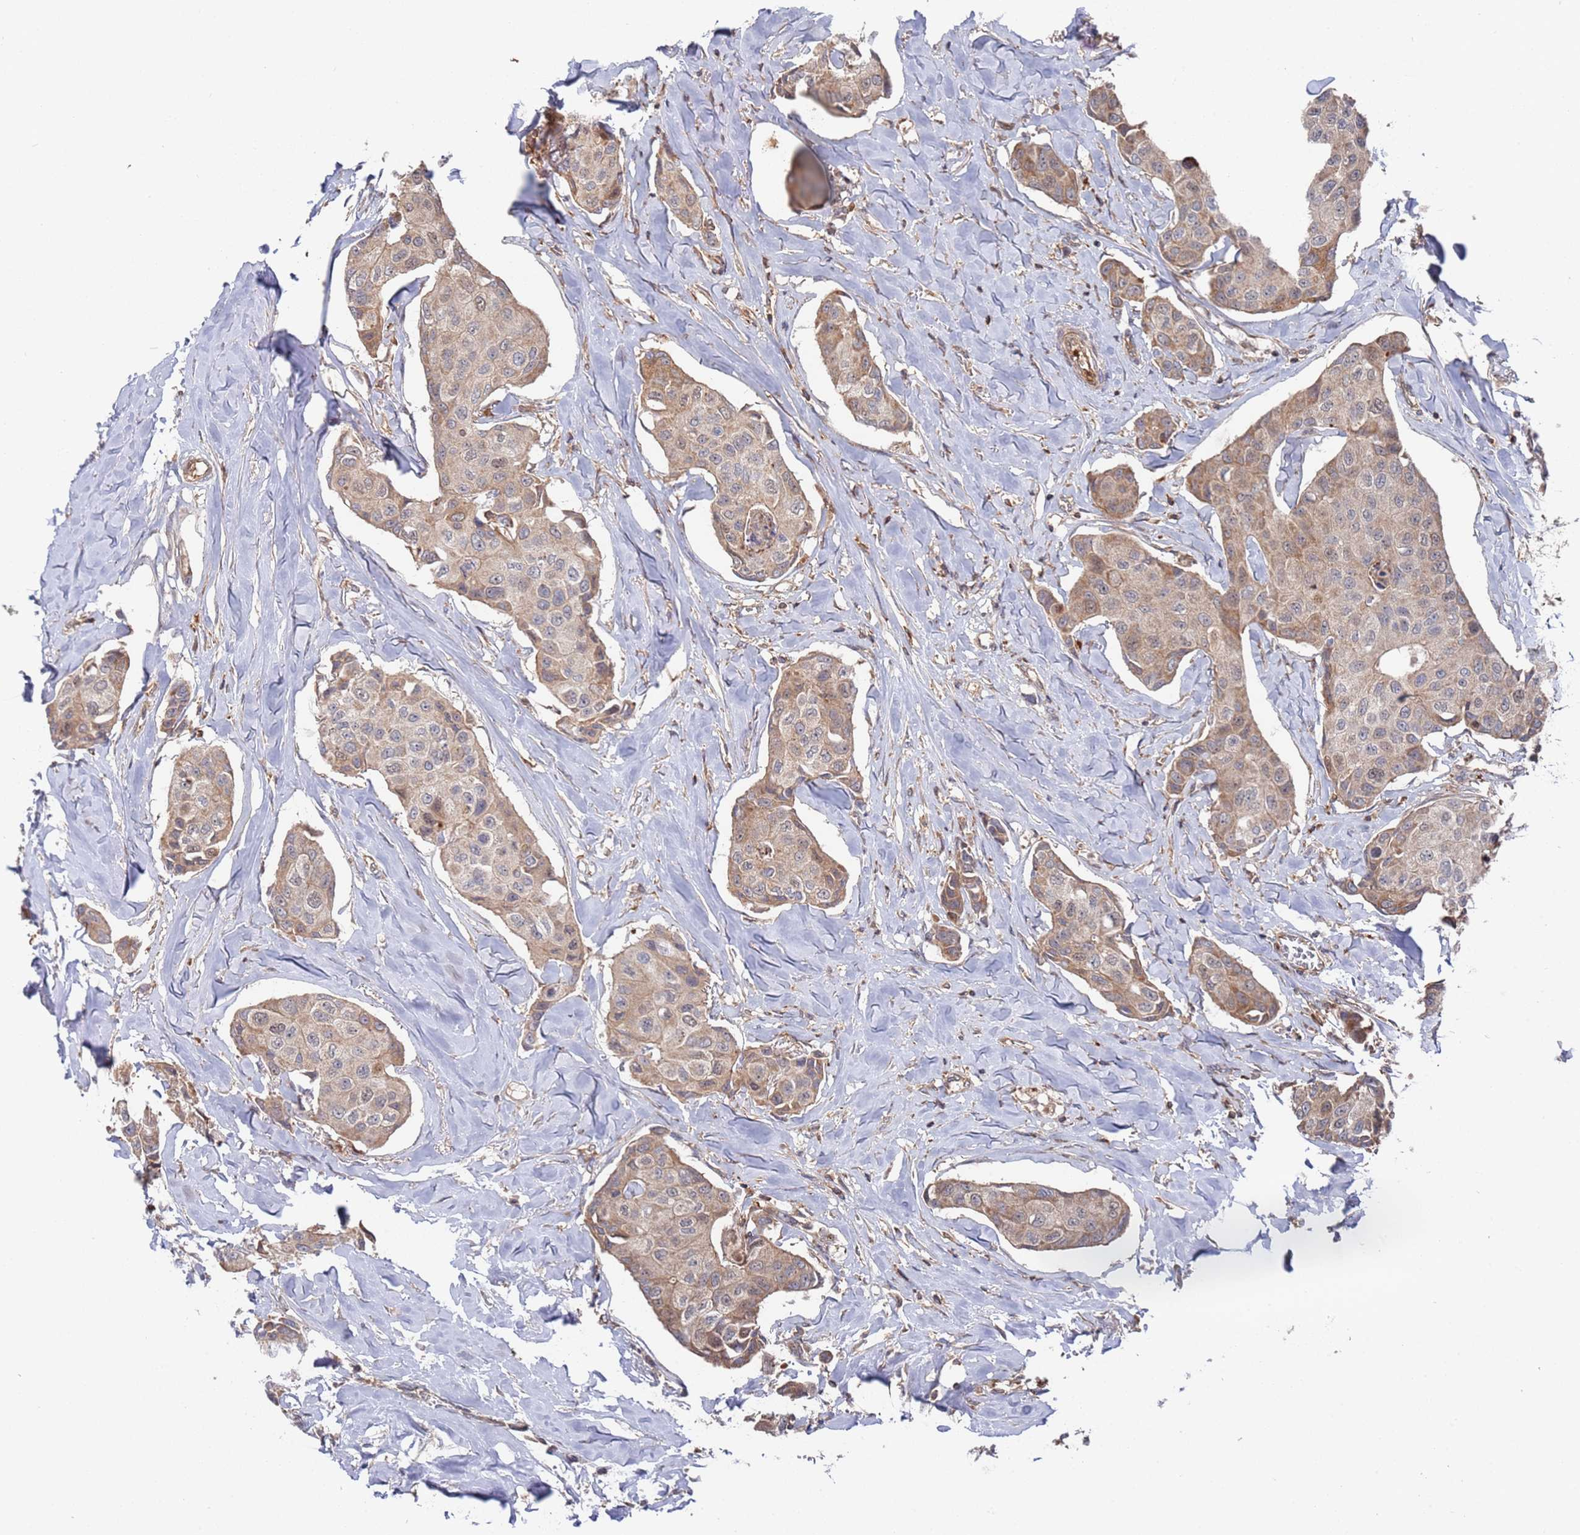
{"staining": {"intensity": "strong", "quantity": "25%-75%", "location": "cytoplasmic/membranous"}, "tissue": "breast cancer", "cell_type": "Tumor cells", "image_type": "cancer", "snomed": [{"axis": "morphology", "description": "Duct carcinoma"}, {"axis": "topography", "description": "Breast"}], "caption": "Protein staining reveals strong cytoplasmic/membranous staining in approximately 25%-75% of tumor cells in breast cancer (infiltrating ductal carcinoma).", "gene": "DDX60", "patient": {"sex": "female", "age": 80}}